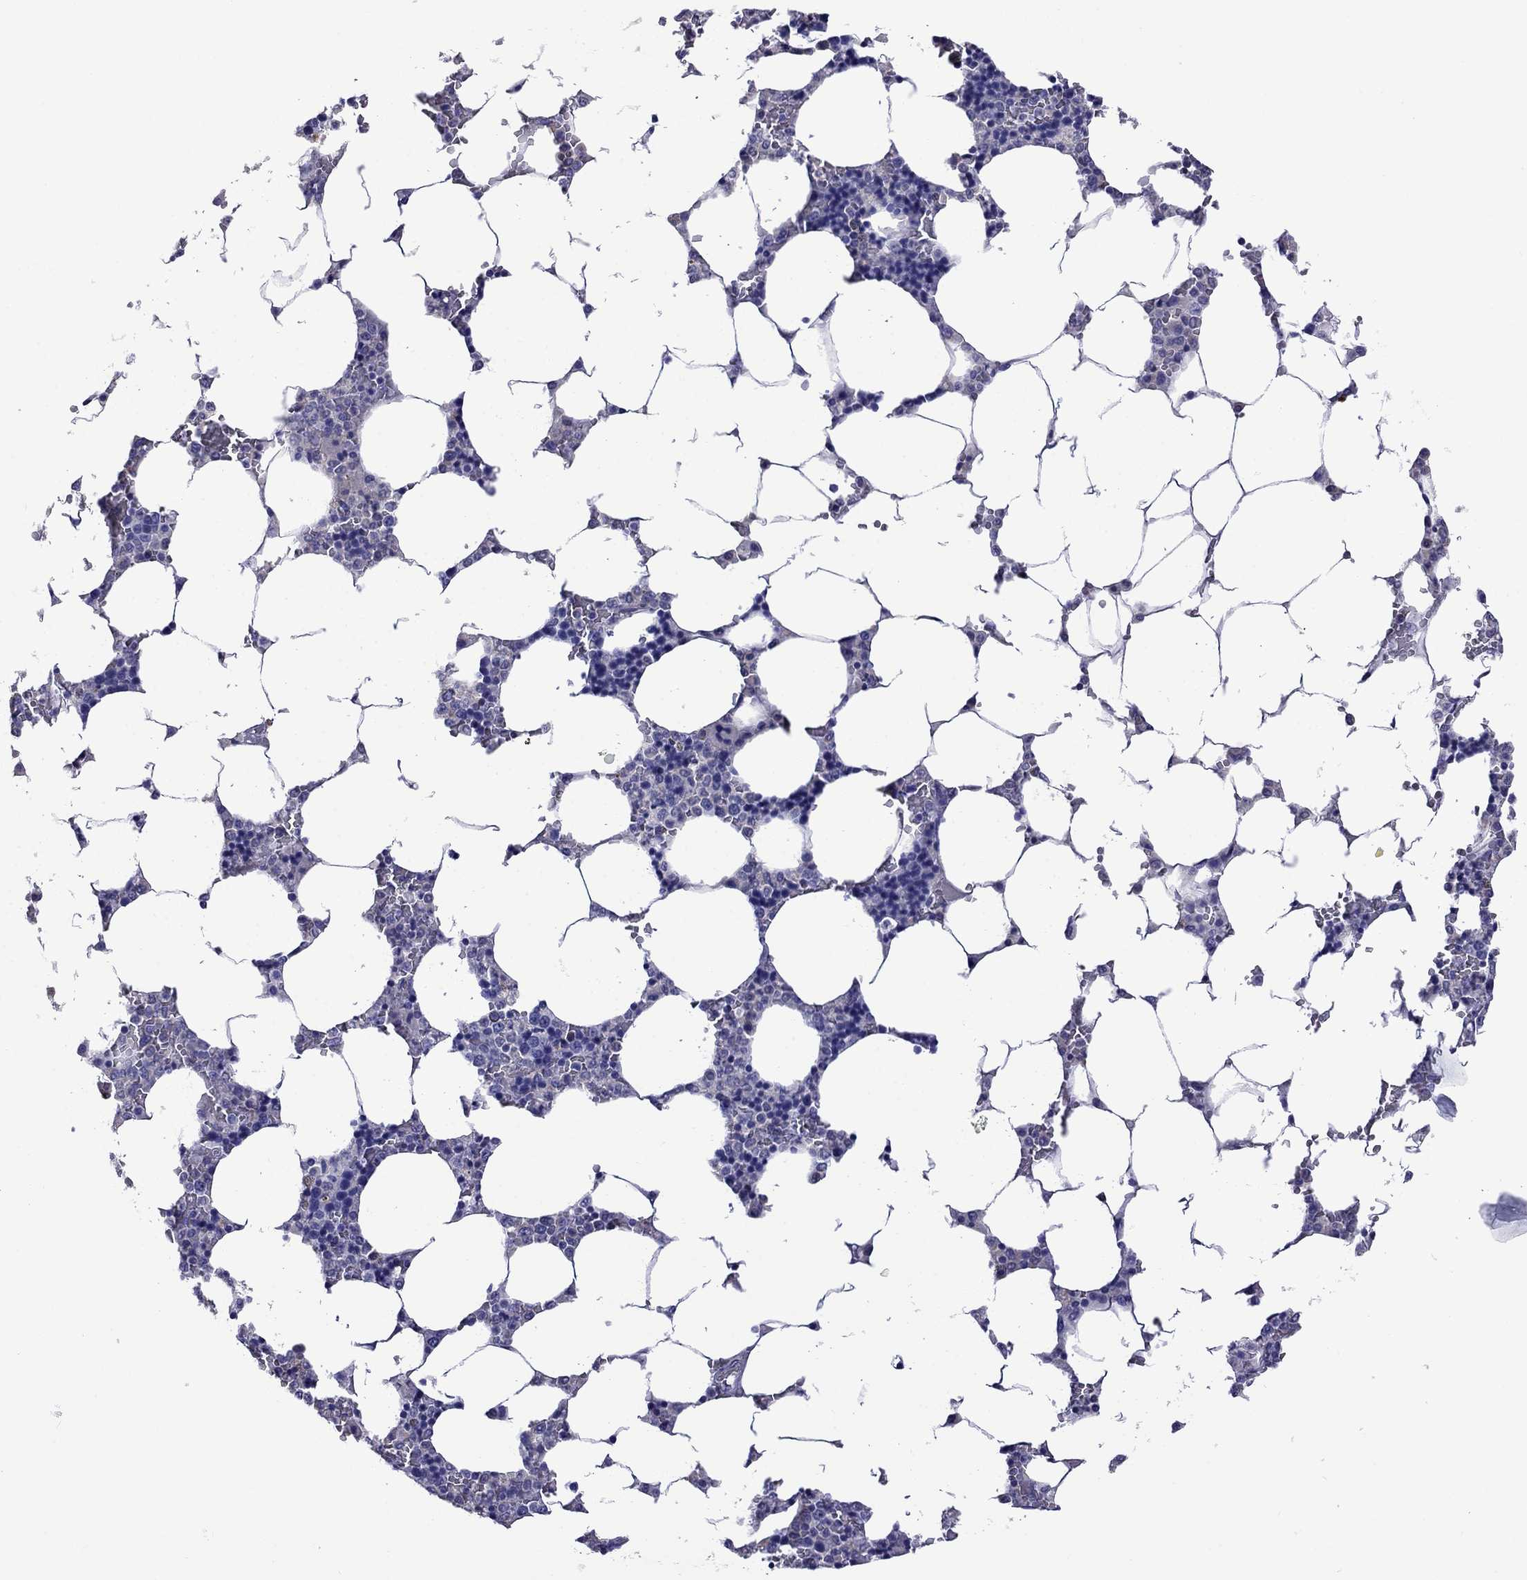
{"staining": {"intensity": "negative", "quantity": "none", "location": "none"}, "tissue": "bone marrow", "cell_type": "Hematopoietic cells", "image_type": "normal", "snomed": [{"axis": "morphology", "description": "Normal tissue, NOS"}, {"axis": "topography", "description": "Bone marrow"}], "caption": "Hematopoietic cells show no significant expression in normal bone marrow. (Stains: DAB IHC with hematoxylin counter stain, Microscopy: brightfield microscopy at high magnification).", "gene": "STAR", "patient": {"sex": "male", "age": 63}}